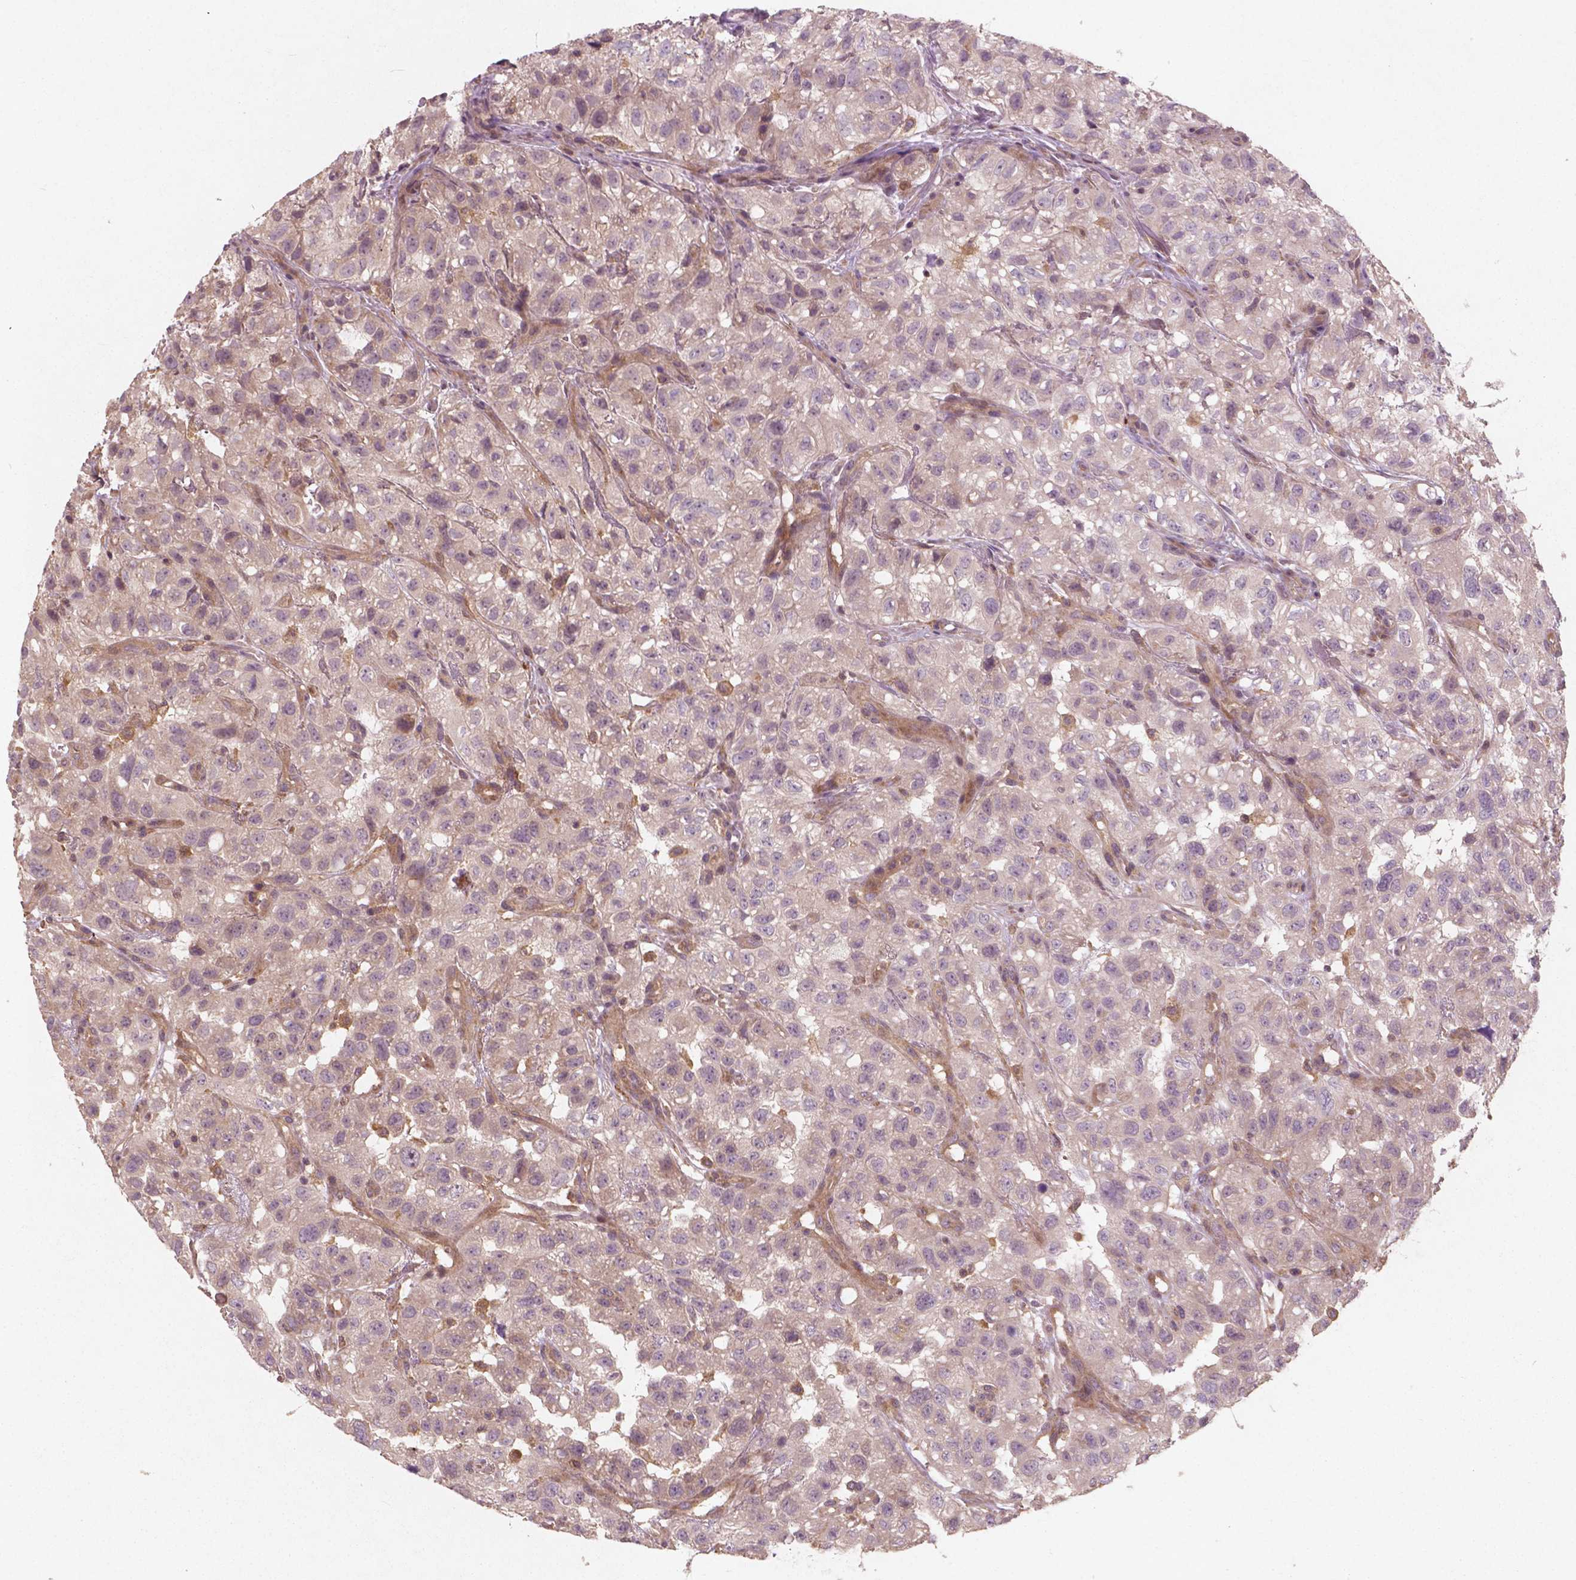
{"staining": {"intensity": "negative", "quantity": "none", "location": "none"}, "tissue": "renal cancer", "cell_type": "Tumor cells", "image_type": "cancer", "snomed": [{"axis": "morphology", "description": "Adenocarcinoma, NOS"}, {"axis": "topography", "description": "Kidney"}], "caption": "High power microscopy photomicrograph of an IHC photomicrograph of renal cancer, revealing no significant expression in tumor cells. (DAB (3,3'-diaminobenzidine) immunohistochemistry (IHC) with hematoxylin counter stain).", "gene": "CYFIP2", "patient": {"sex": "male", "age": 64}}